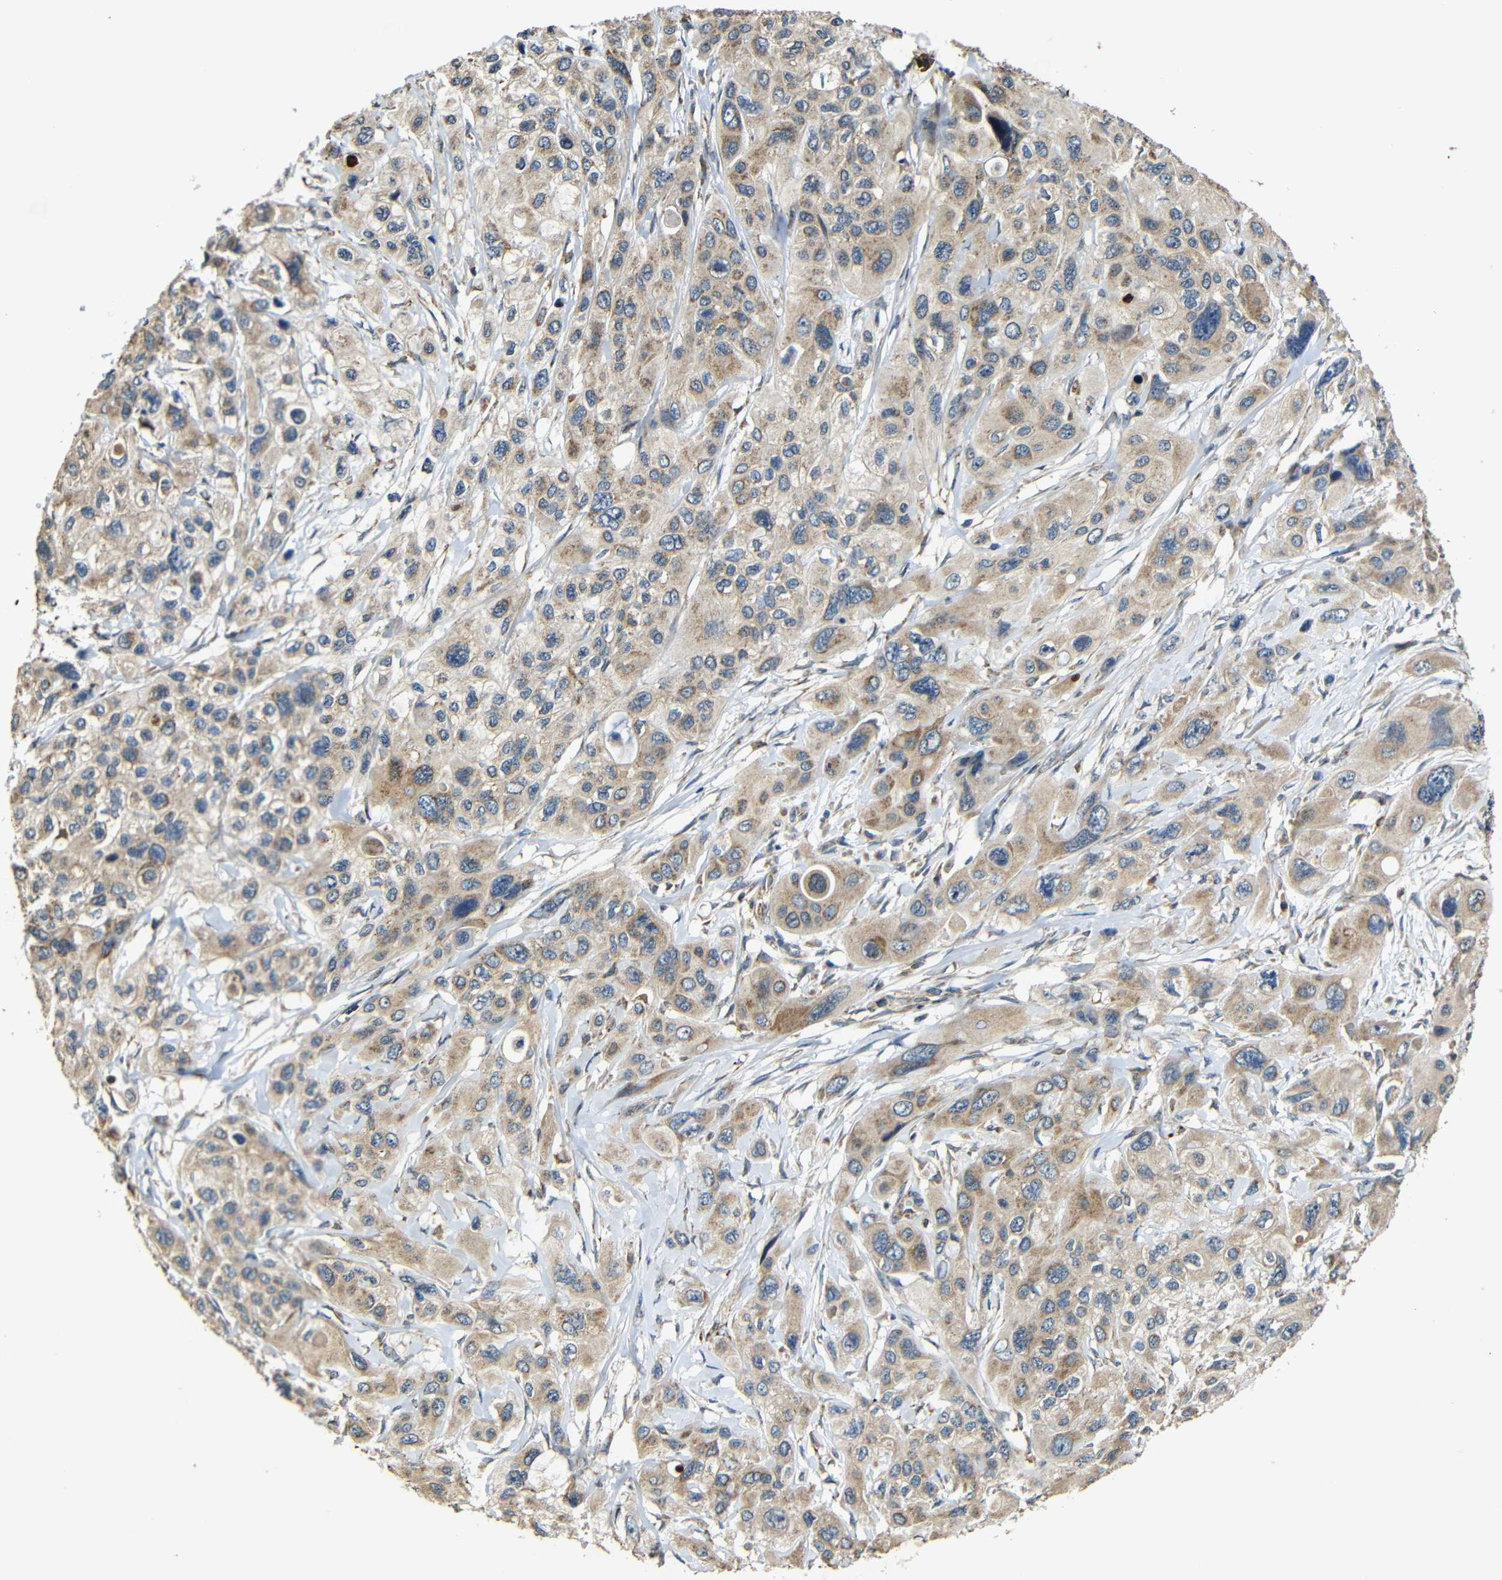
{"staining": {"intensity": "moderate", "quantity": ">75%", "location": "cytoplasmic/membranous"}, "tissue": "pancreatic cancer", "cell_type": "Tumor cells", "image_type": "cancer", "snomed": [{"axis": "morphology", "description": "Adenocarcinoma, NOS"}, {"axis": "topography", "description": "Pancreas"}], "caption": "Human adenocarcinoma (pancreatic) stained with a protein marker shows moderate staining in tumor cells.", "gene": "KAZALD1", "patient": {"sex": "male", "age": 73}}